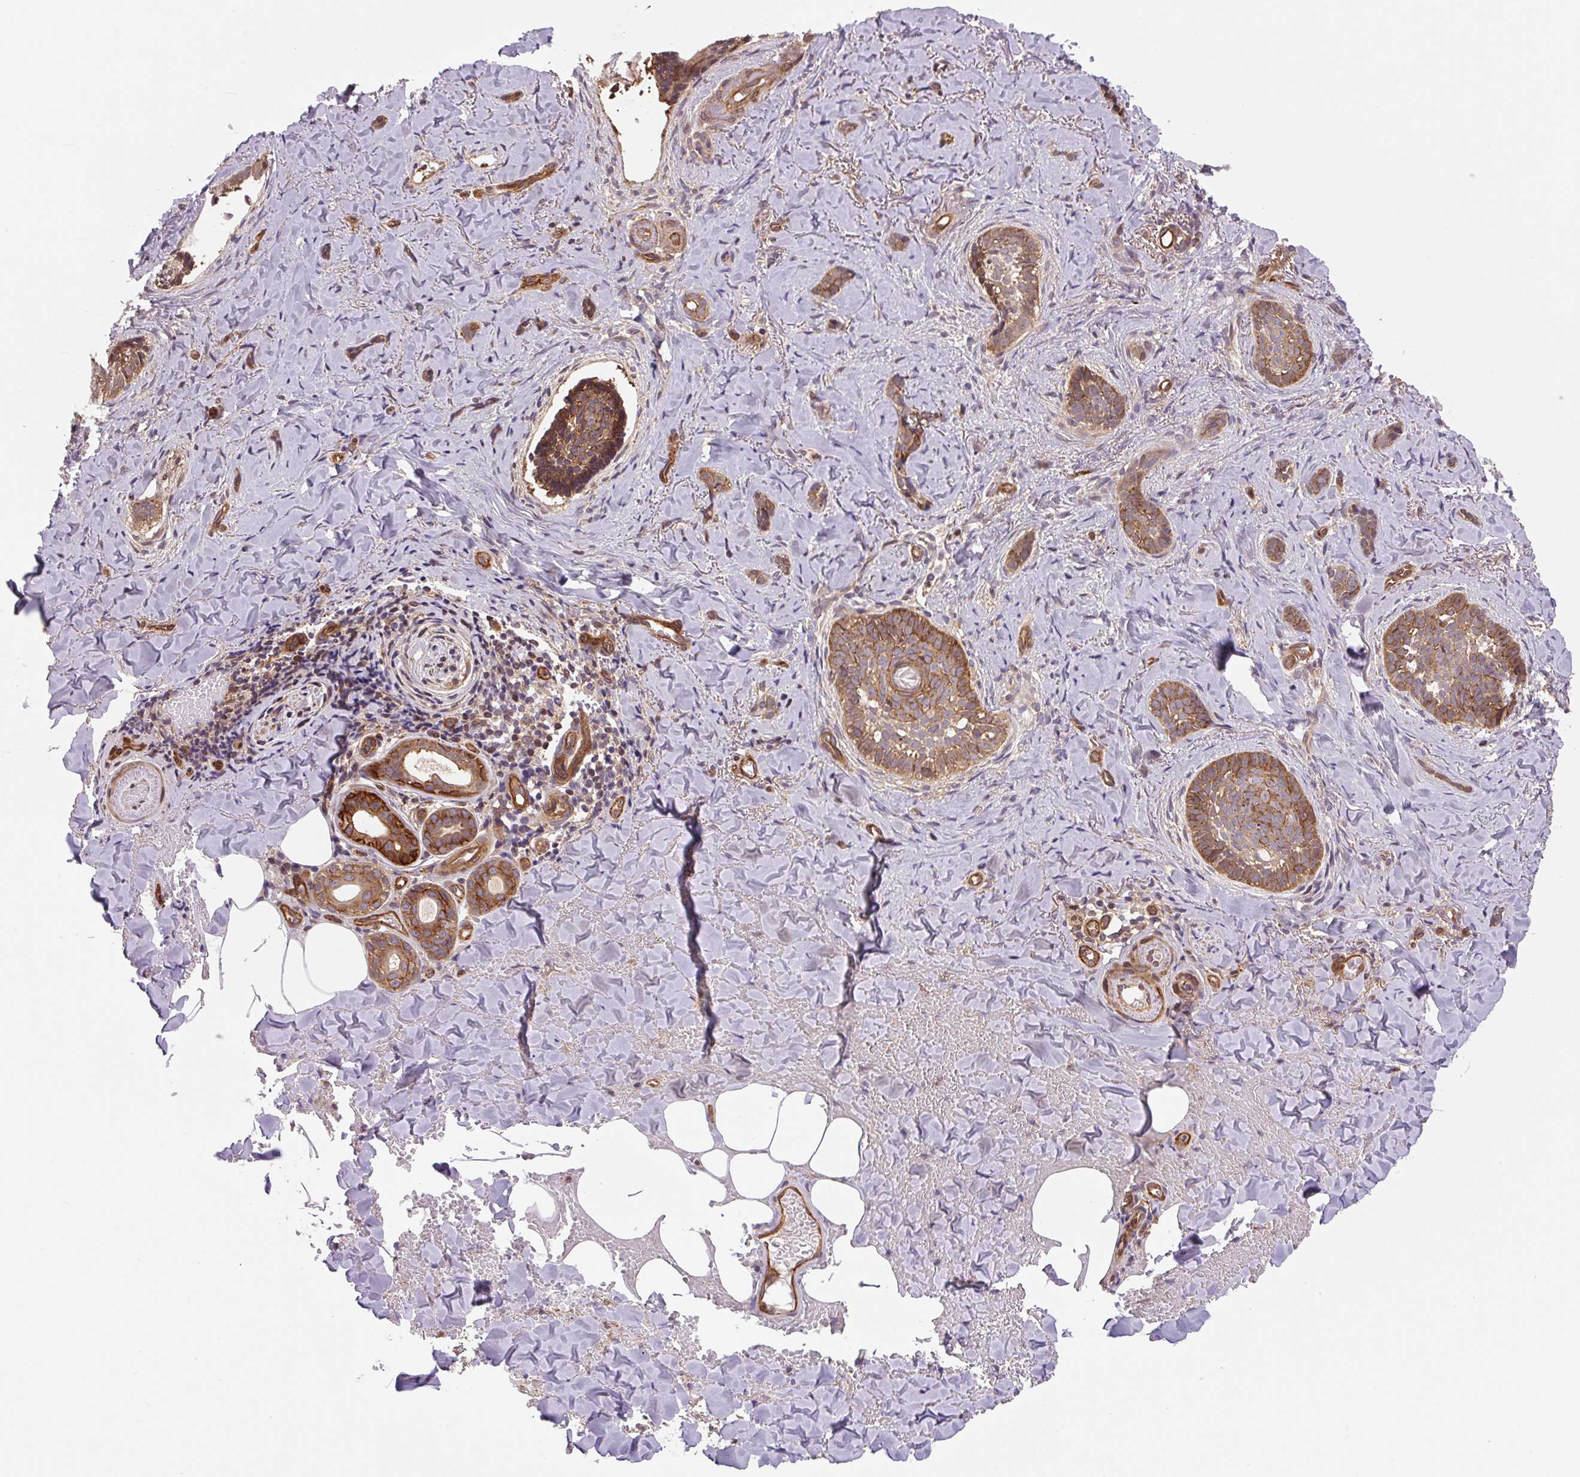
{"staining": {"intensity": "moderate", "quantity": ">75%", "location": "cytoplasmic/membranous"}, "tissue": "skin cancer", "cell_type": "Tumor cells", "image_type": "cancer", "snomed": [{"axis": "morphology", "description": "Basal cell carcinoma"}, {"axis": "topography", "description": "Skin"}], "caption": "The immunohistochemical stain labels moderate cytoplasmic/membranous expression in tumor cells of basal cell carcinoma (skin) tissue.", "gene": "SEPTIN10", "patient": {"sex": "female", "age": 55}}